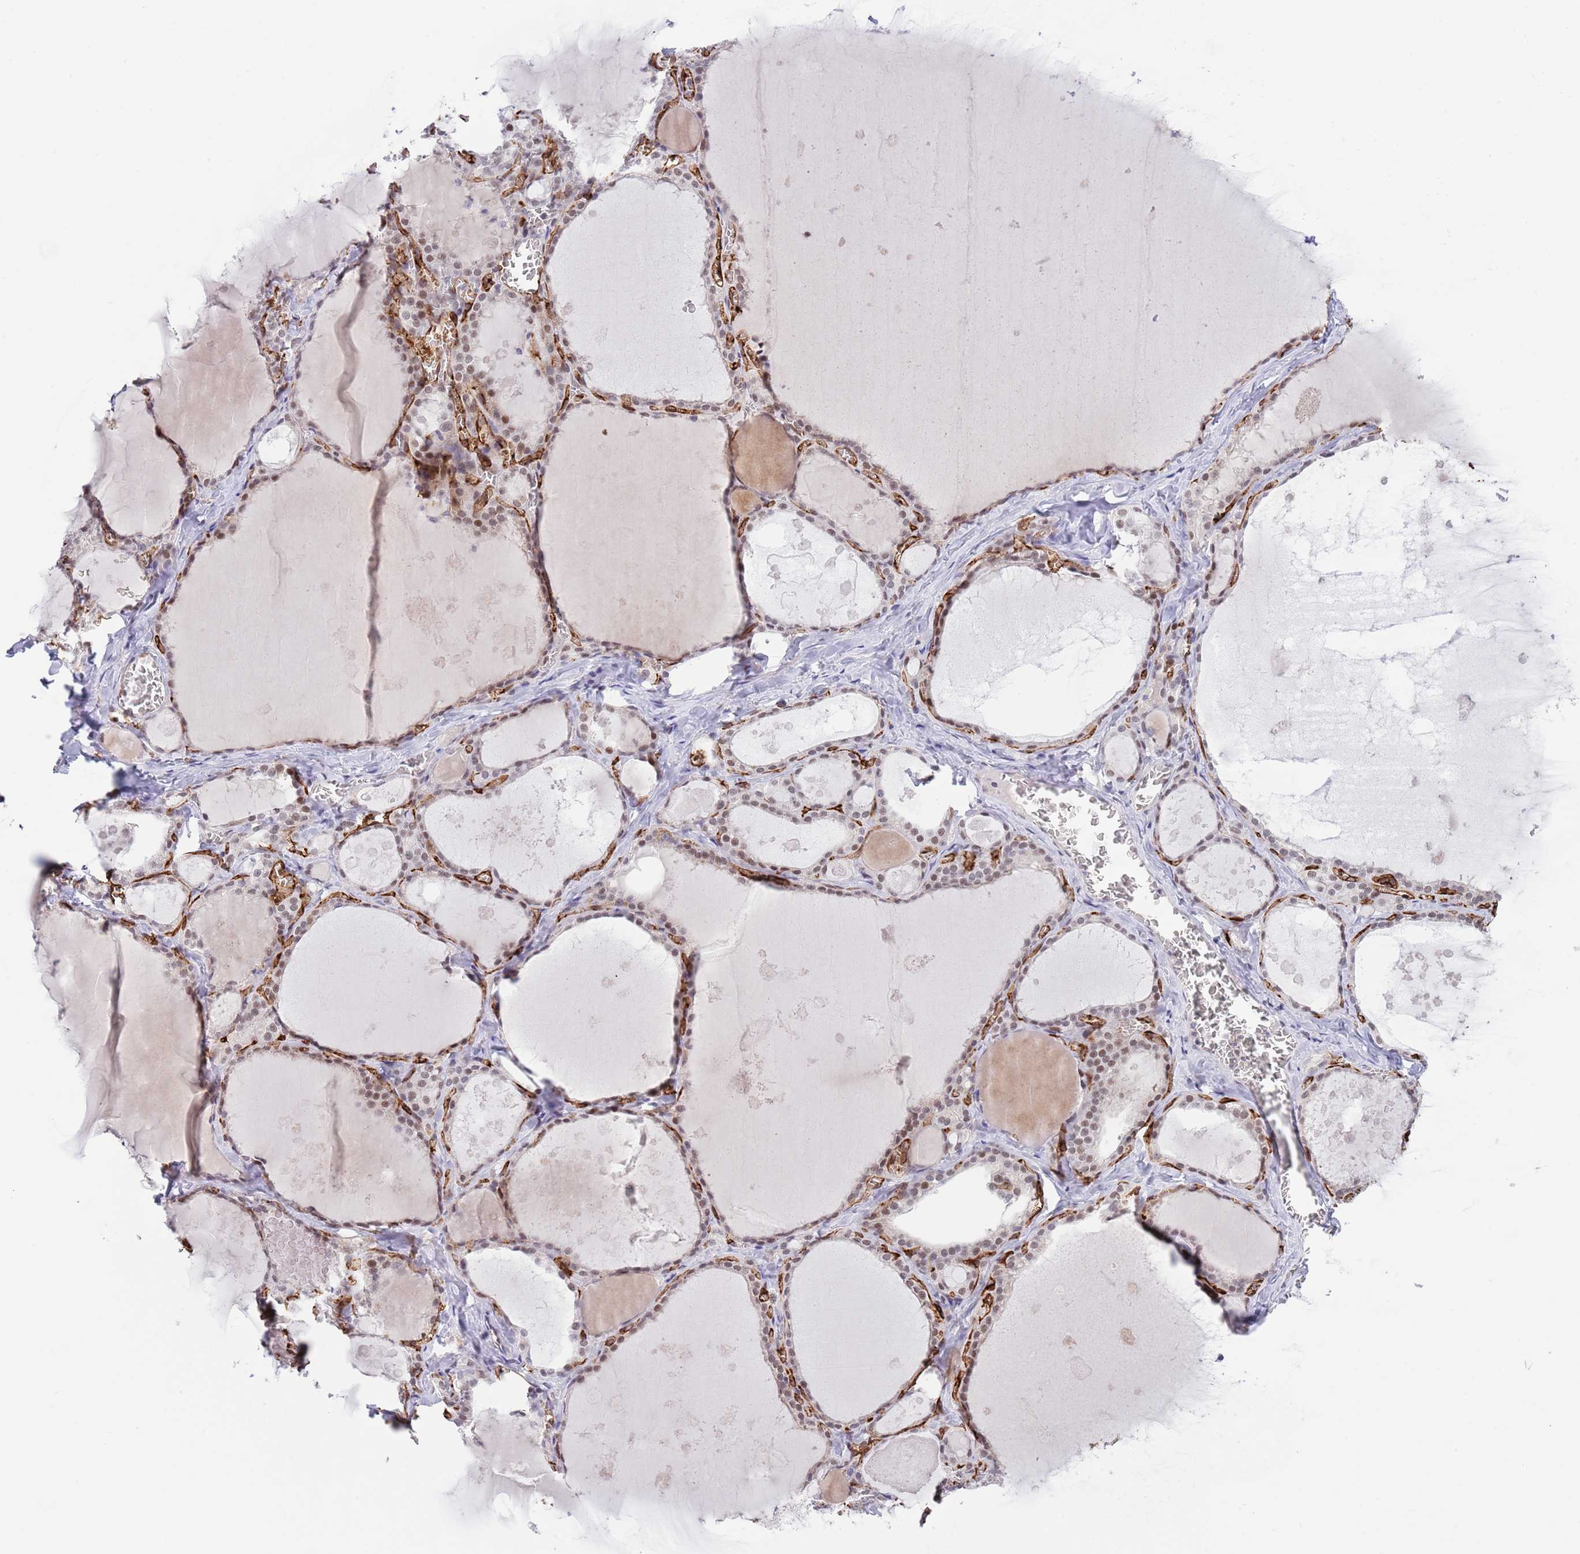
{"staining": {"intensity": "moderate", "quantity": ">75%", "location": "cytoplasmic/membranous,nuclear"}, "tissue": "thyroid gland", "cell_type": "Glandular cells", "image_type": "normal", "snomed": [{"axis": "morphology", "description": "Normal tissue, NOS"}, {"axis": "topography", "description": "Thyroid gland"}], "caption": "Immunohistochemistry (IHC) of unremarkable thyroid gland exhibits medium levels of moderate cytoplasmic/membranous,nuclear staining in about >75% of glandular cells.", "gene": "RFX1", "patient": {"sex": "male", "age": 56}}